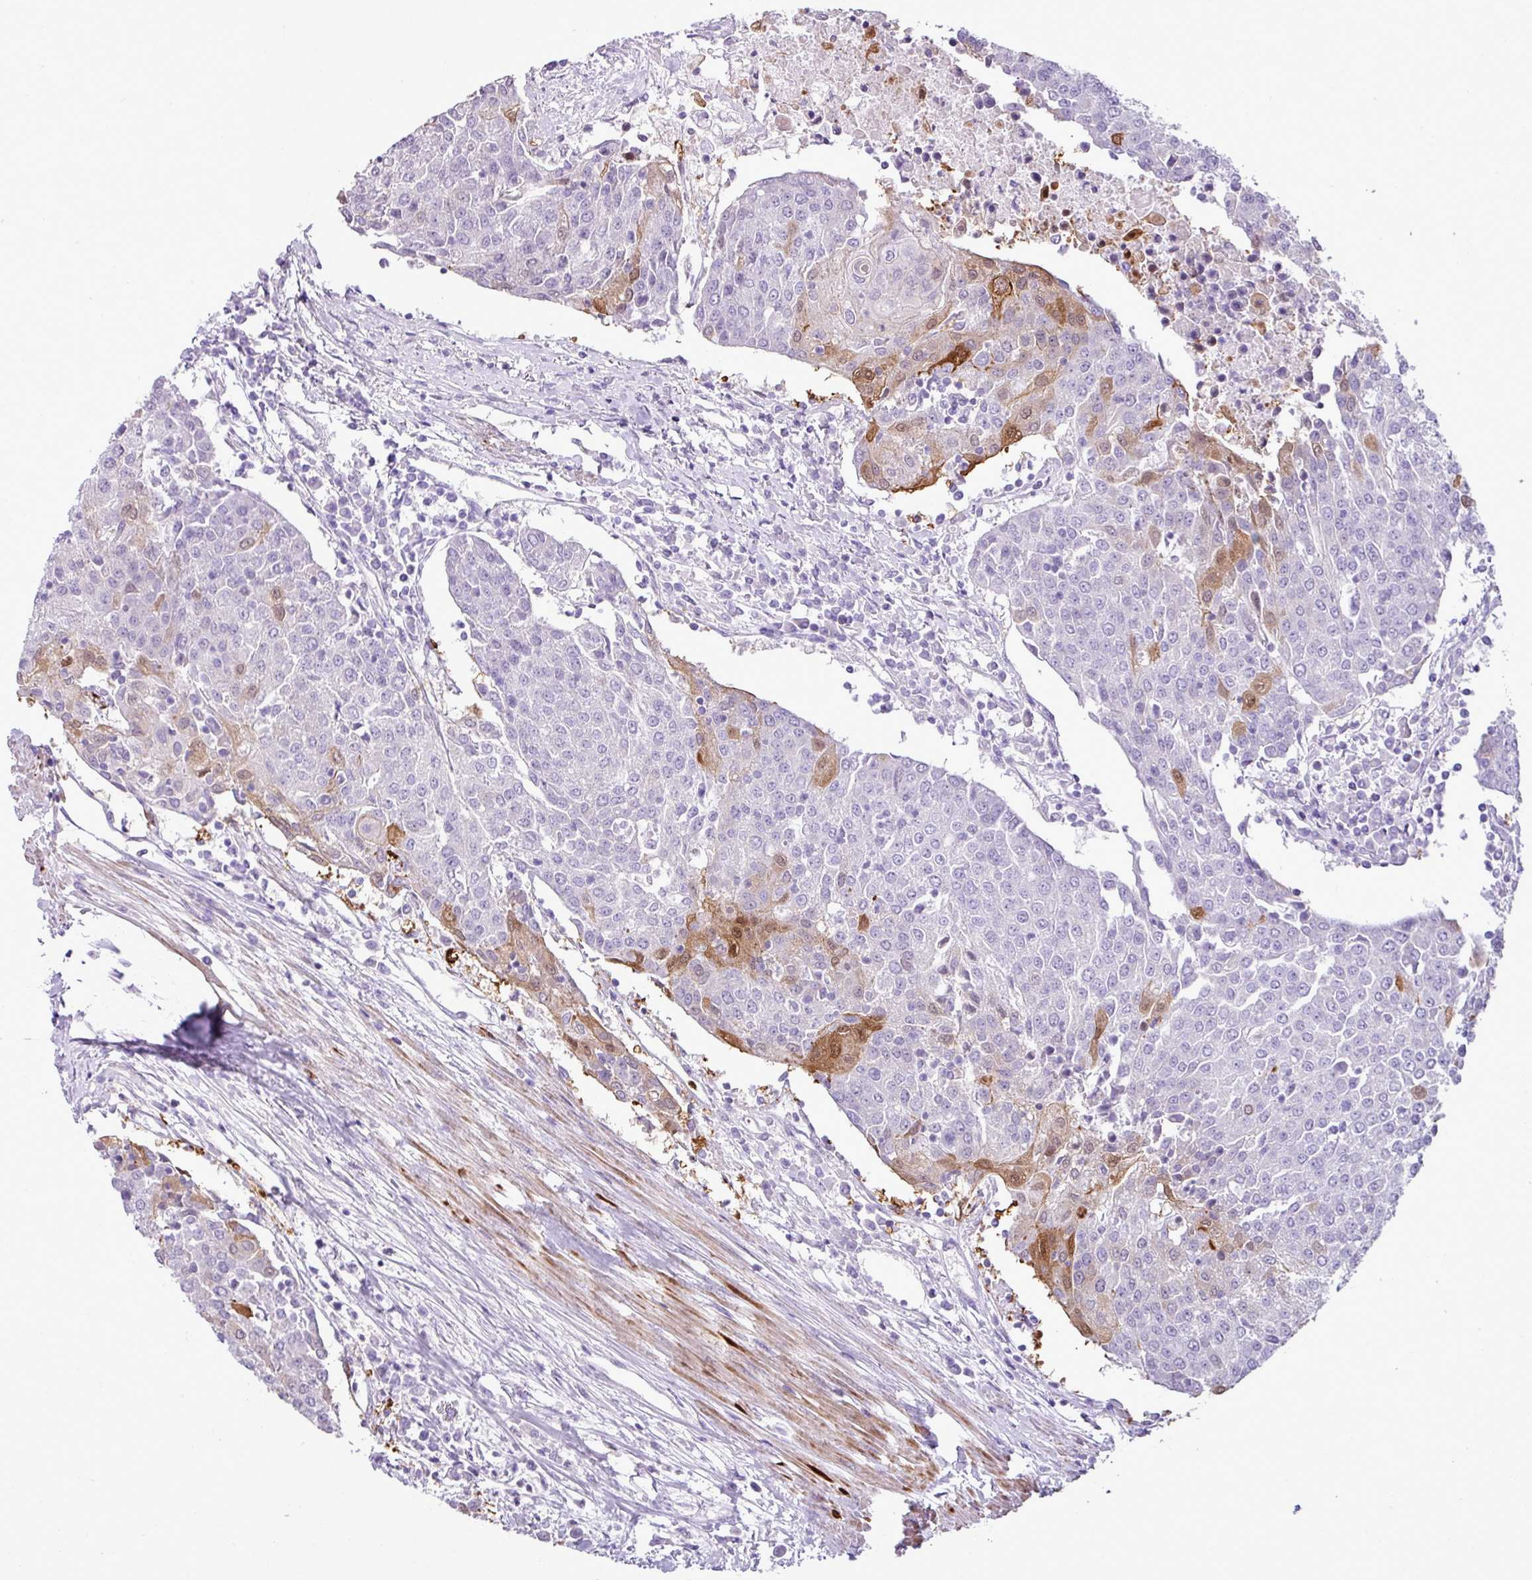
{"staining": {"intensity": "moderate", "quantity": "<25%", "location": "cytoplasmic/membranous"}, "tissue": "urothelial cancer", "cell_type": "Tumor cells", "image_type": "cancer", "snomed": [{"axis": "morphology", "description": "Urothelial carcinoma, High grade"}, {"axis": "topography", "description": "Urinary bladder"}], "caption": "Tumor cells reveal low levels of moderate cytoplasmic/membranous expression in about <25% of cells in human urothelial cancer.", "gene": "ZSCAN5A", "patient": {"sex": "female", "age": 85}}